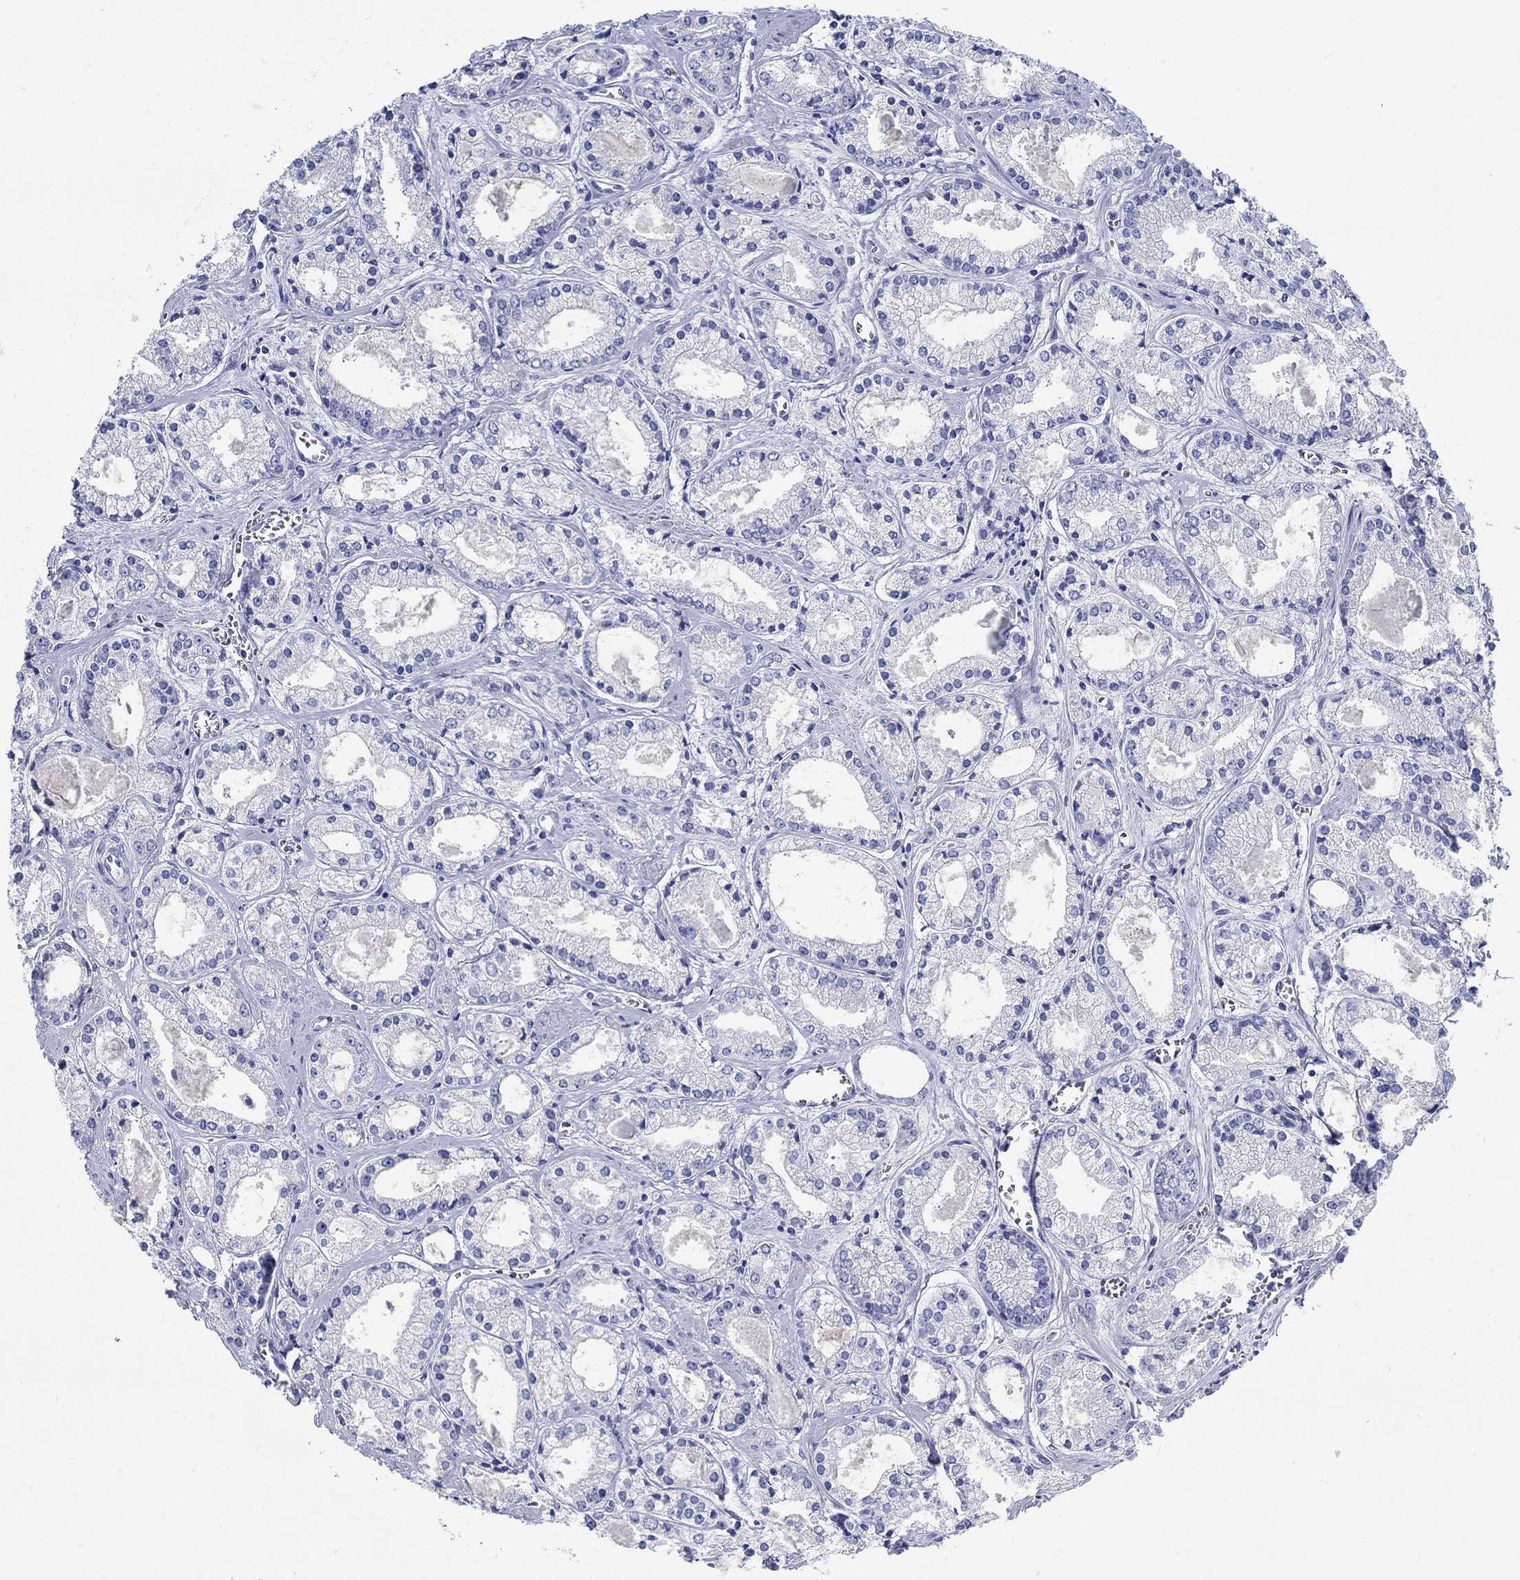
{"staining": {"intensity": "negative", "quantity": "none", "location": "none"}, "tissue": "prostate cancer", "cell_type": "Tumor cells", "image_type": "cancer", "snomed": [{"axis": "morphology", "description": "Adenocarcinoma, NOS"}, {"axis": "topography", "description": "Prostate"}], "caption": "Tumor cells show no significant positivity in prostate cancer.", "gene": "RD3L", "patient": {"sex": "male", "age": 72}}